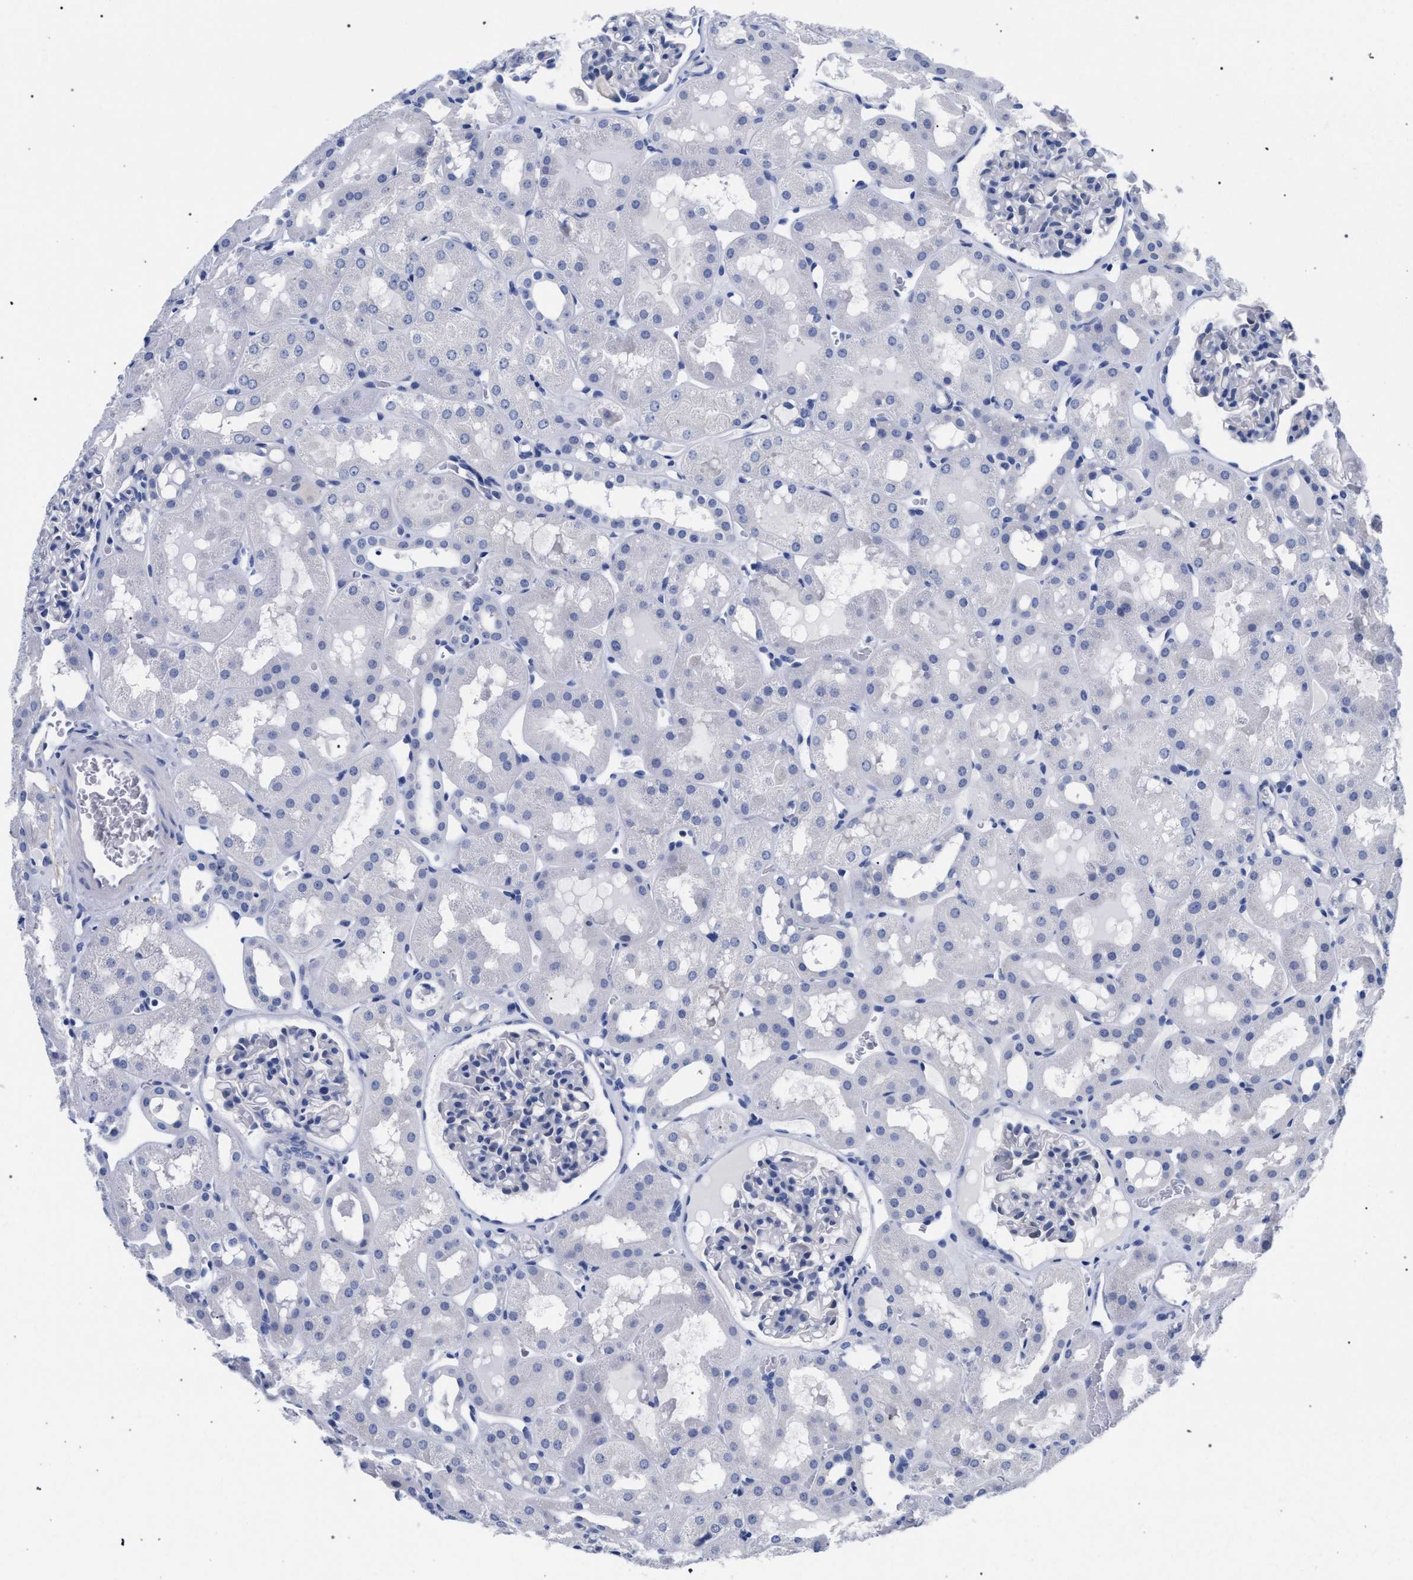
{"staining": {"intensity": "negative", "quantity": "none", "location": "none"}, "tissue": "kidney", "cell_type": "Cells in glomeruli", "image_type": "normal", "snomed": [{"axis": "morphology", "description": "Normal tissue, NOS"}, {"axis": "topography", "description": "Kidney"}, {"axis": "topography", "description": "Urinary bladder"}], "caption": "IHC histopathology image of normal kidney: human kidney stained with DAB reveals no significant protein positivity in cells in glomeruli.", "gene": "AKAP4", "patient": {"sex": "male", "age": 16}}